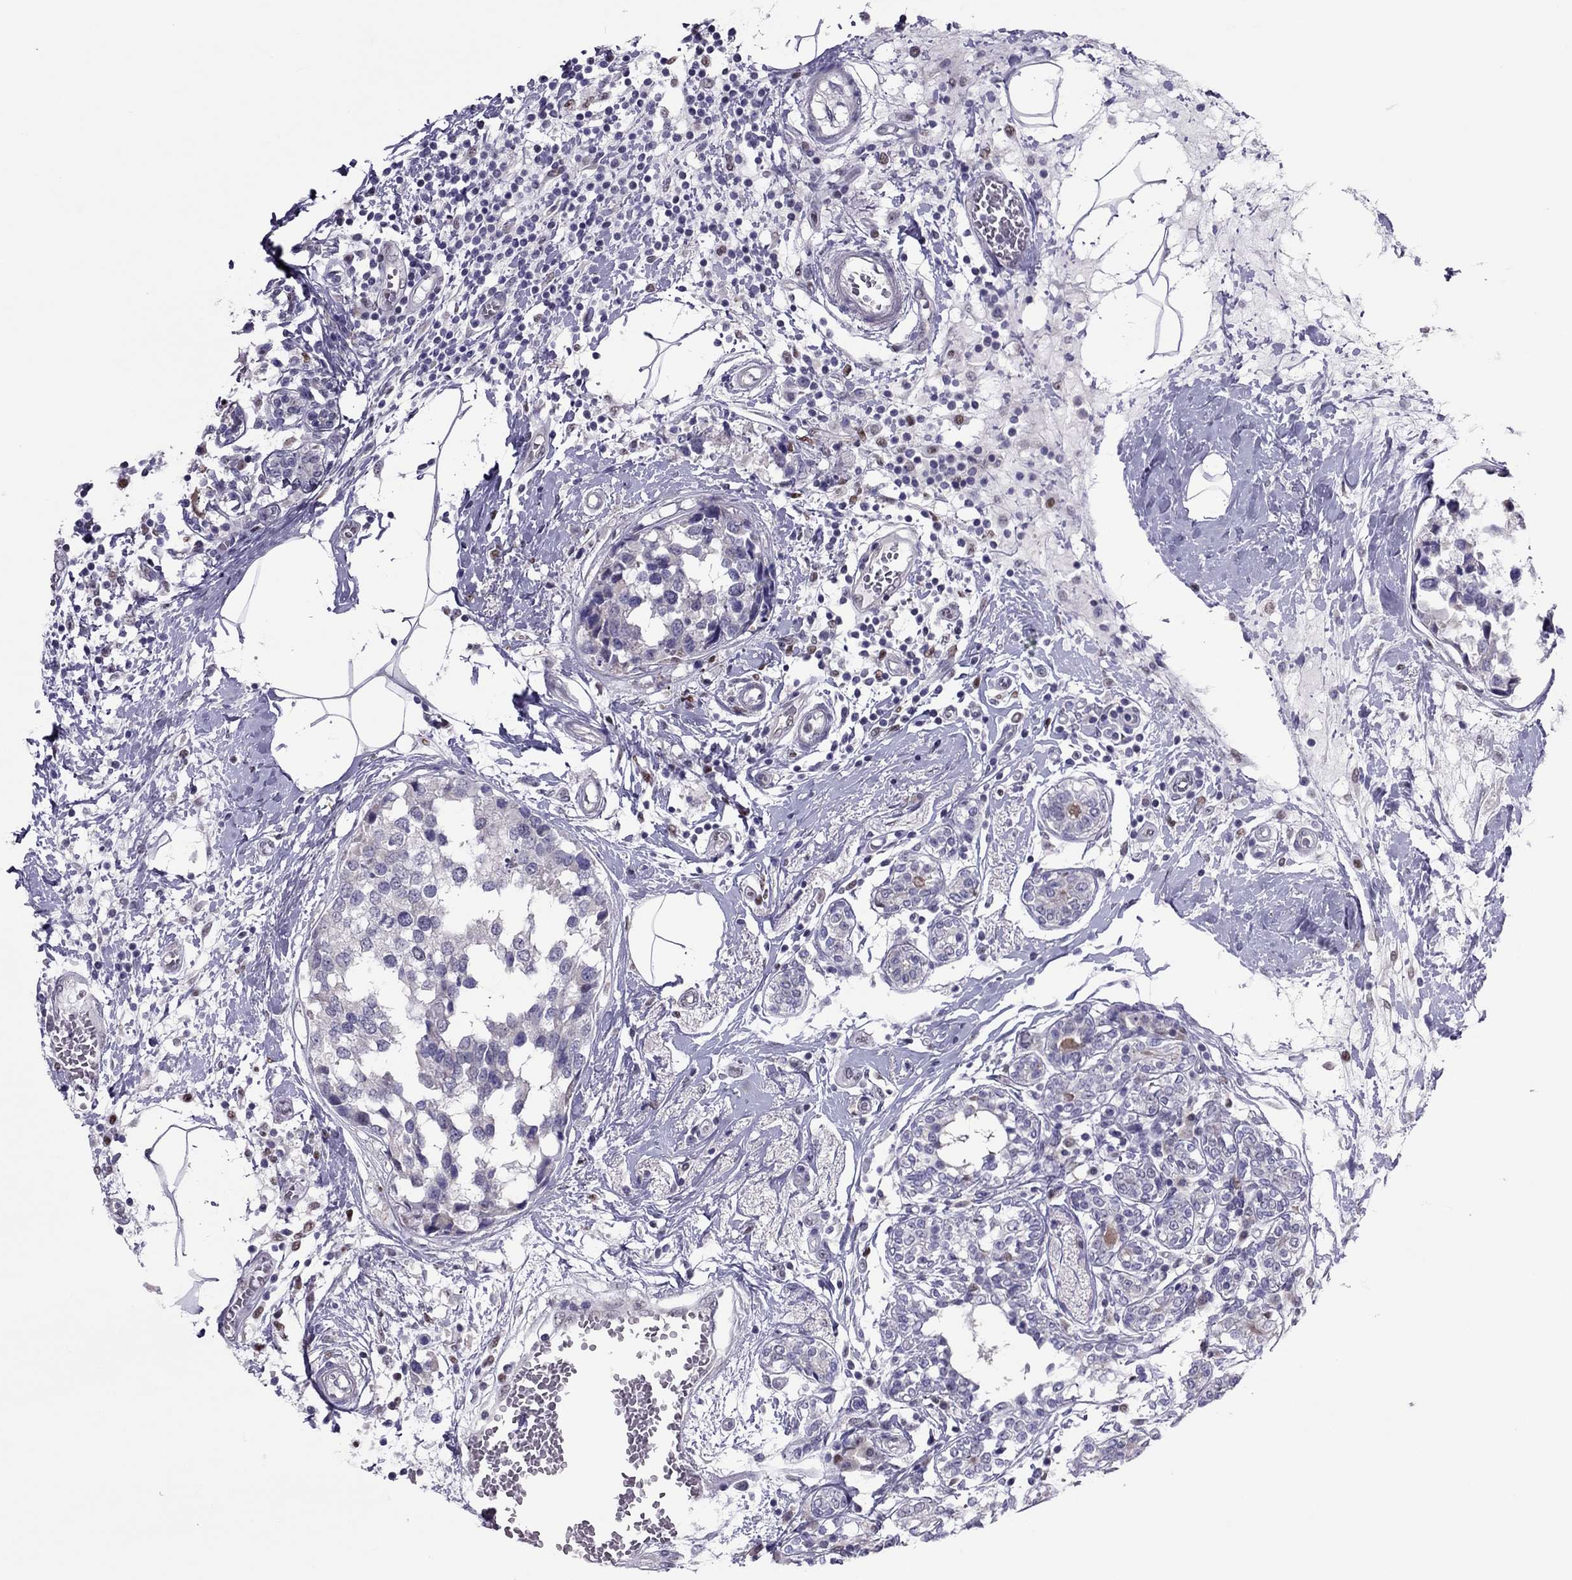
{"staining": {"intensity": "negative", "quantity": "none", "location": "none"}, "tissue": "breast cancer", "cell_type": "Tumor cells", "image_type": "cancer", "snomed": [{"axis": "morphology", "description": "Lobular carcinoma"}, {"axis": "topography", "description": "Breast"}], "caption": "Human lobular carcinoma (breast) stained for a protein using immunohistochemistry displays no expression in tumor cells.", "gene": "SPINT3", "patient": {"sex": "female", "age": 59}}